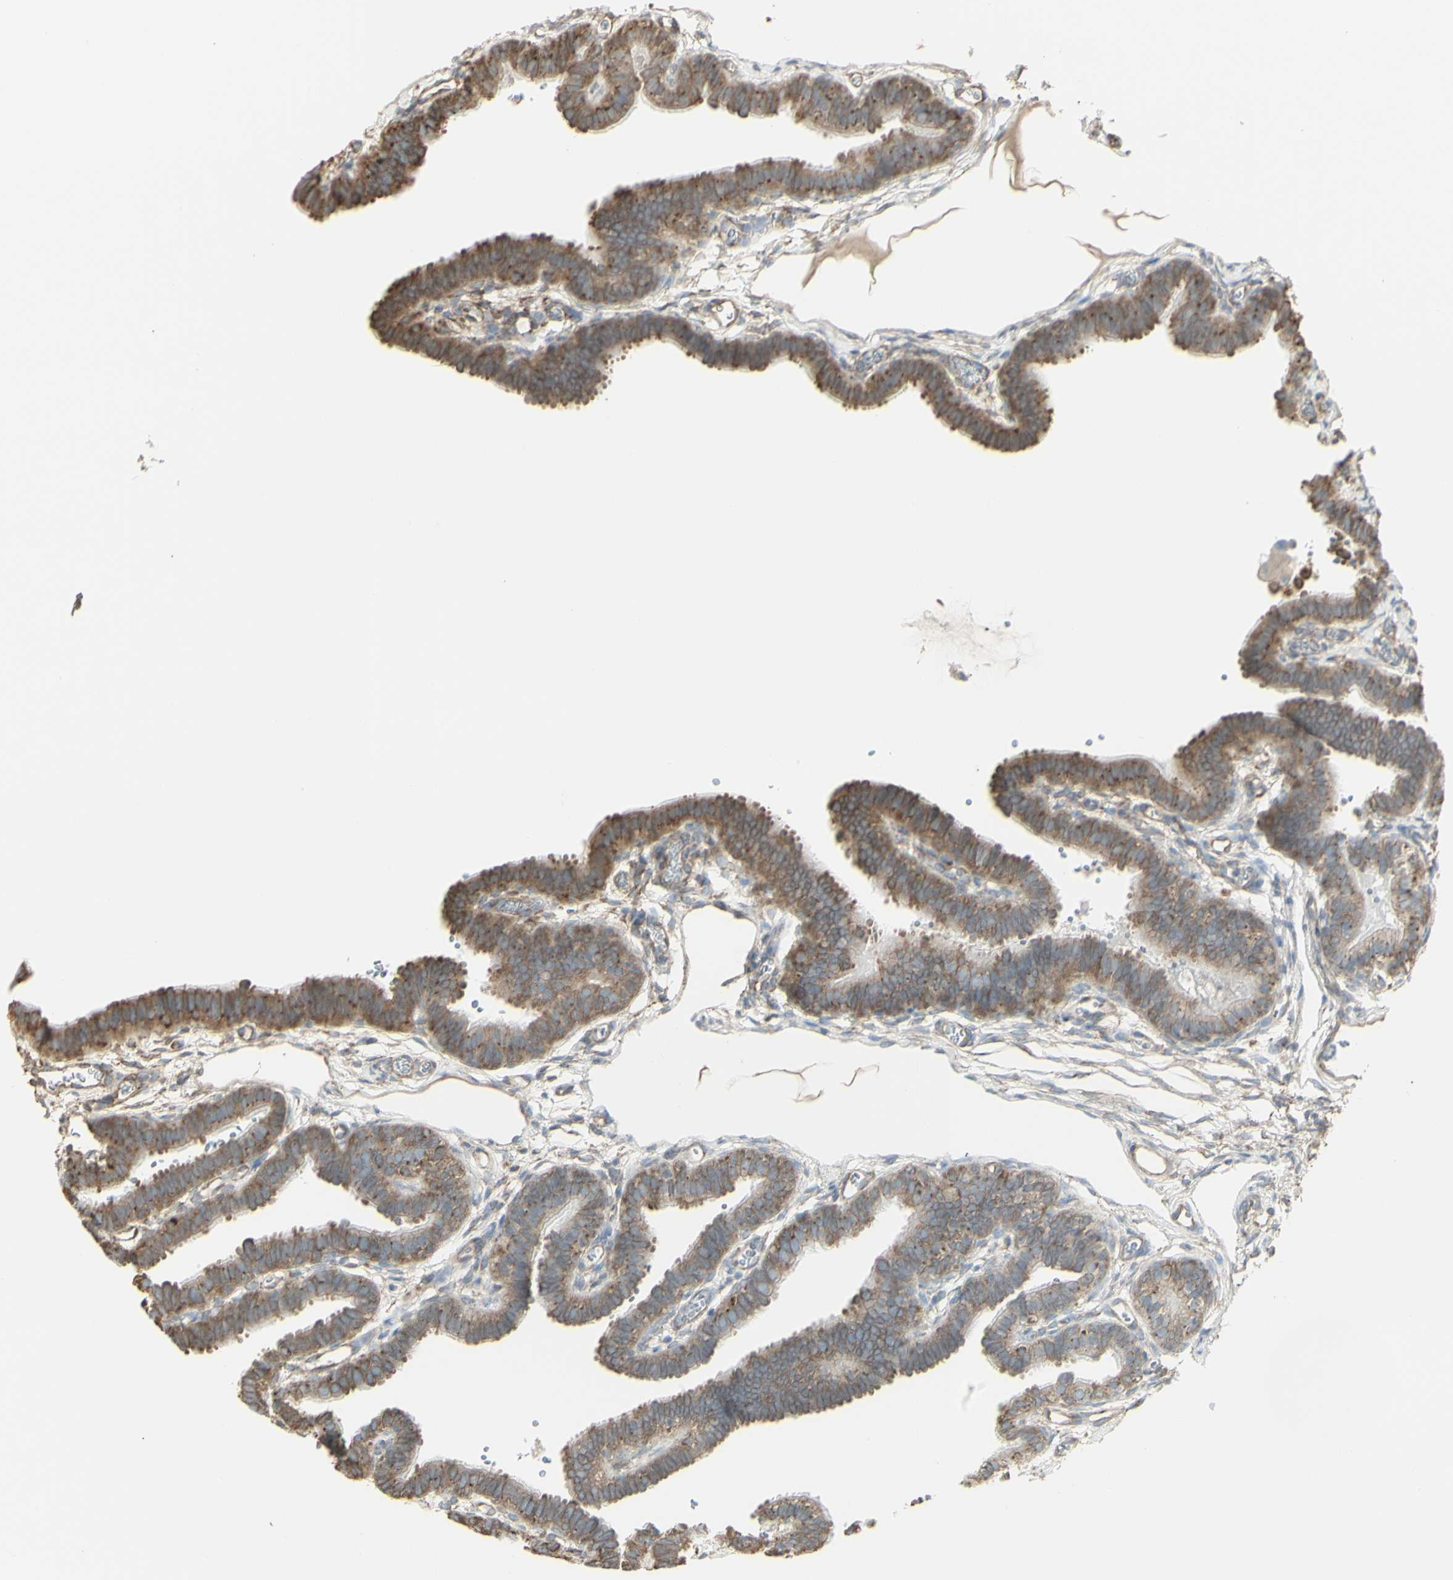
{"staining": {"intensity": "moderate", "quantity": ">75%", "location": "cytoplasmic/membranous"}, "tissue": "fallopian tube", "cell_type": "Glandular cells", "image_type": "normal", "snomed": [{"axis": "morphology", "description": "Normal tissue, NOS"}, {"axis": "topography", "description": "Fallopian tube"}, {"axis": "topography", "description": "Placenta"}], "caption": "Immunohistochemistry (DAB) staining of benign fallopian tube demonstrates moderate cytoplasmic/membranous protein positivity in about >75% of glandular cells.", "gene": "EEF1B2", "patient": {"sex": "female", "age": 34}}